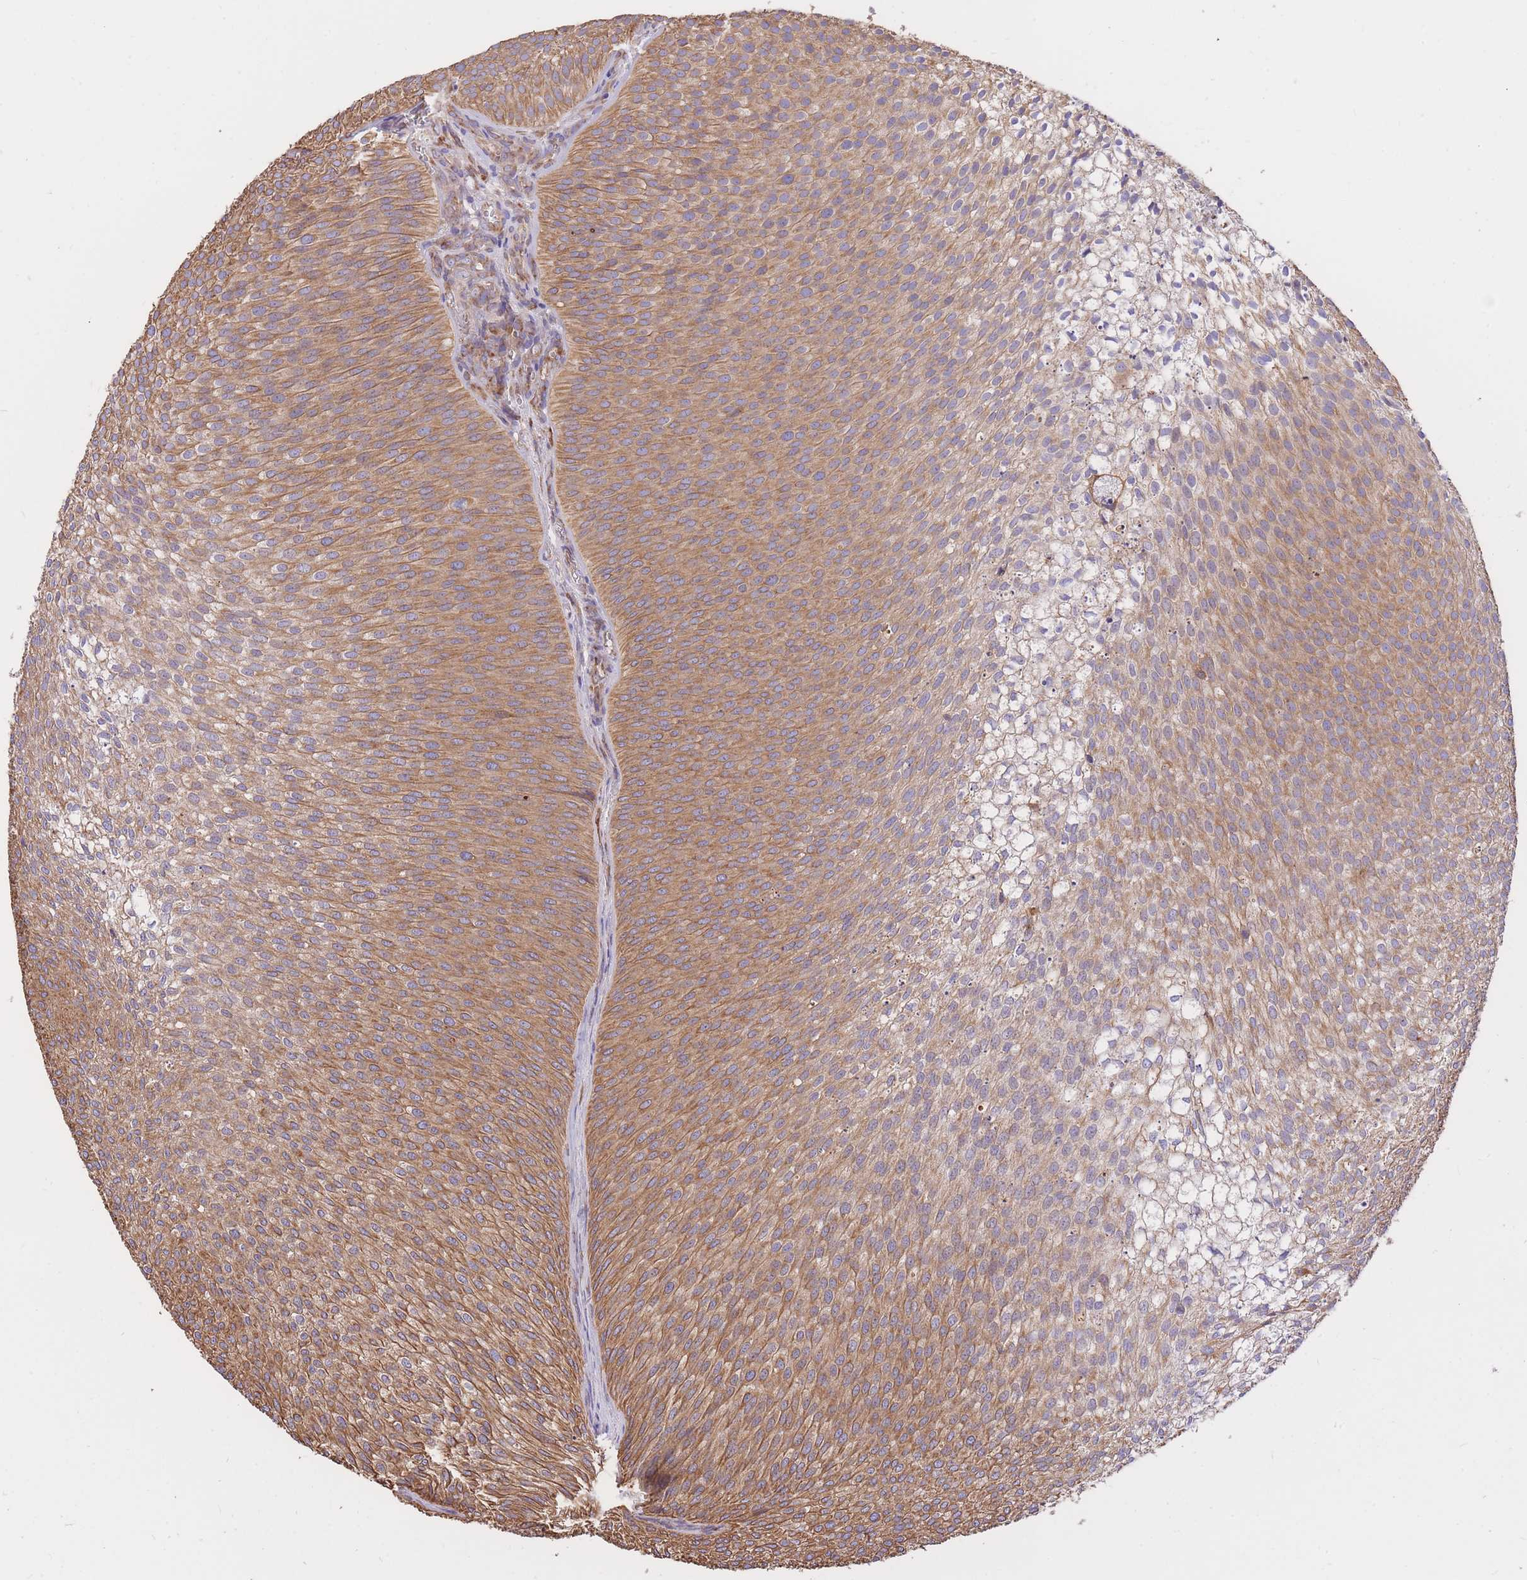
{"staining": {"intensity": "moderate", "quantity": ">75%", "location": "cytoplasmic/membranous"}, "tissue": "urothelial cancer", "cell_type": "Tumor cells", "image_type": "cancer", "snomed": [{"axis": "morphology", "description": "Urothelial carcinoma, Low grade"}, {"axis": "topography", "description": "Urinary bladder"}], "caption": "Protein staining reveals moderate cytoplasmic/membranous staining in about >75% of tumor cells in urothelial cancer. (DAB (3,3'-diaminobenzidine) IHC, brown staining for protein, blue staining for nuclei).", "gene": "GBP7", "patient": {"sex": "male", "age": 91}}